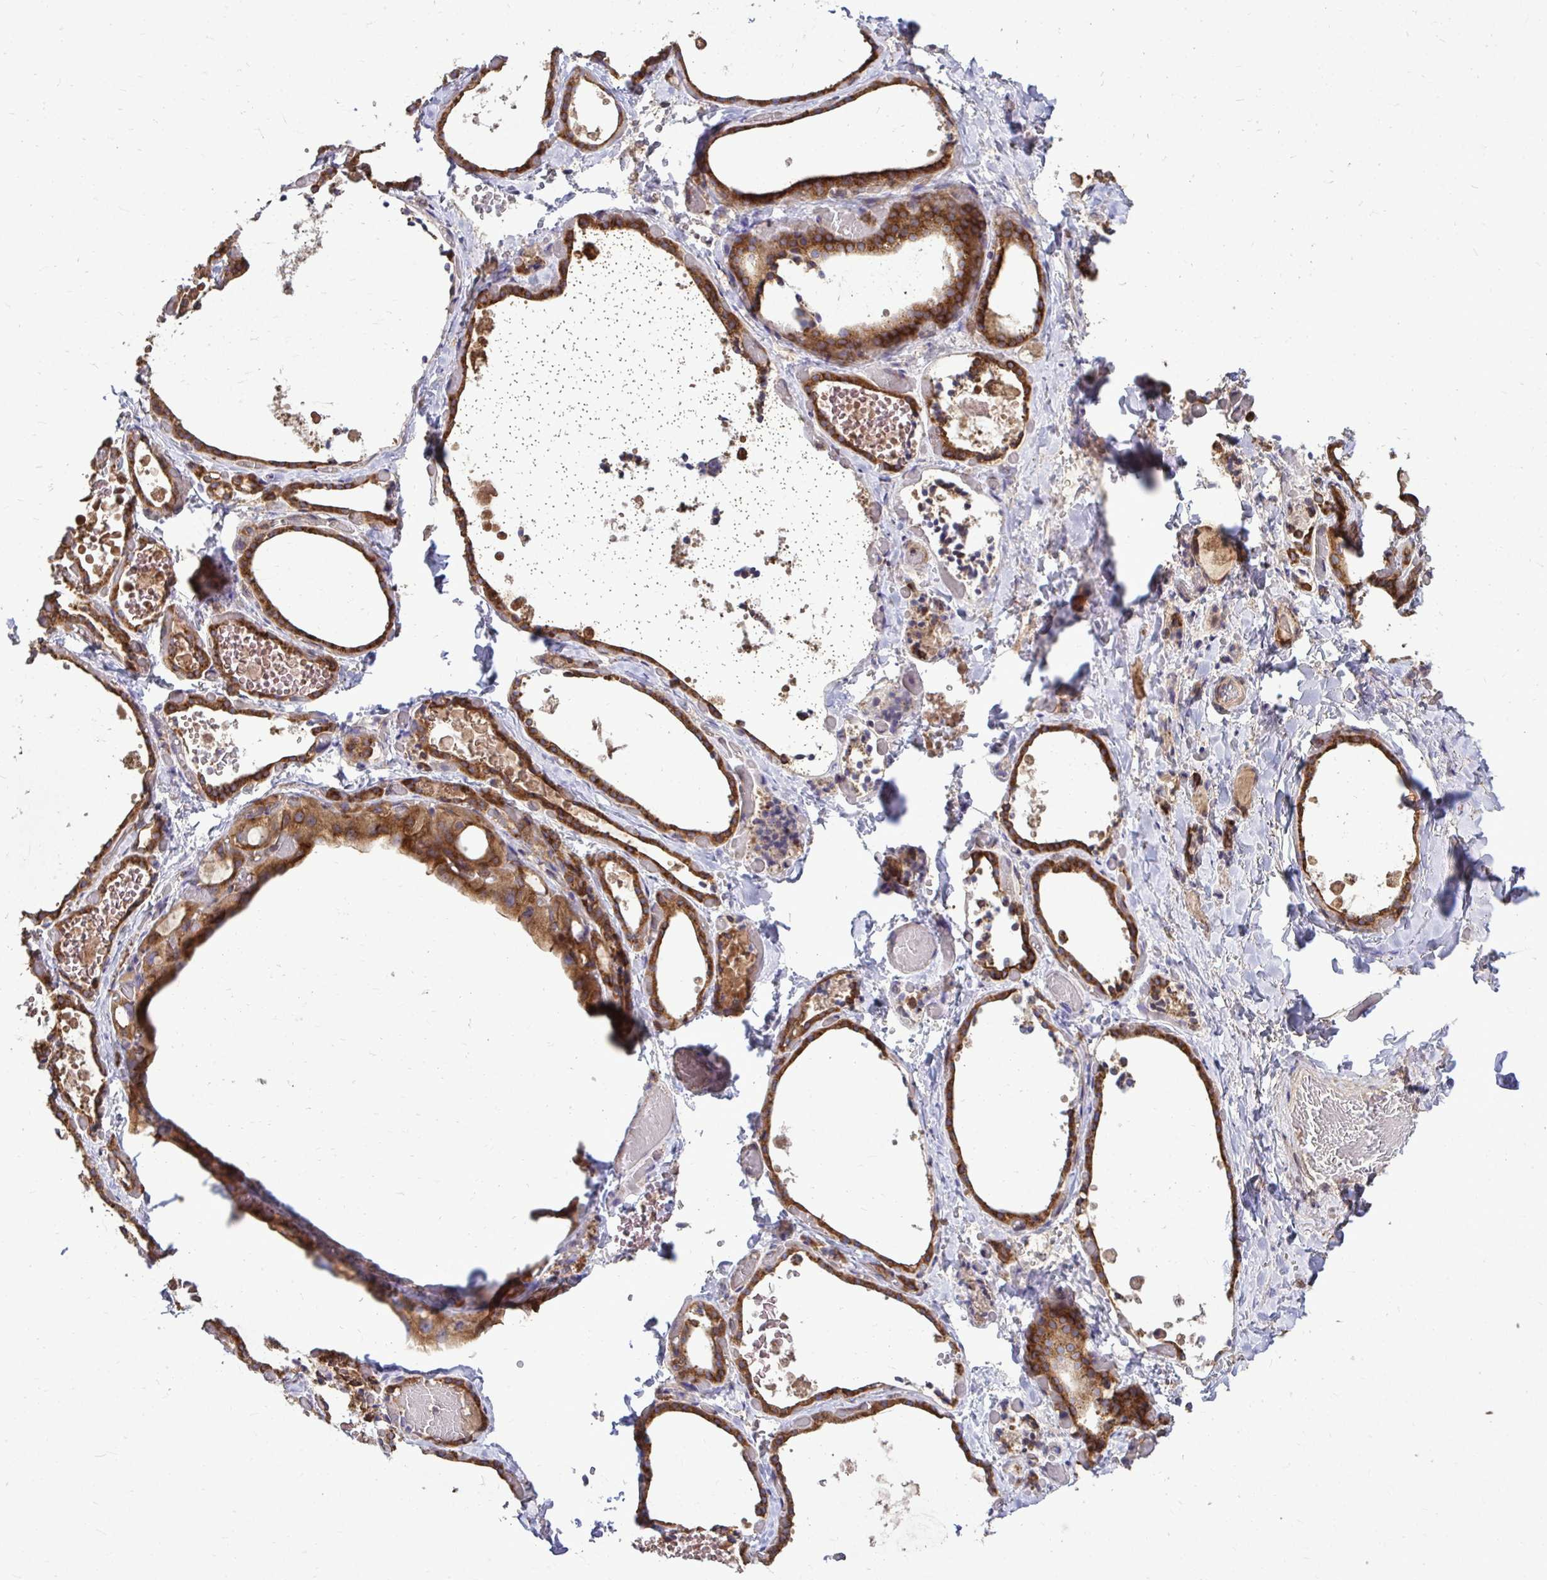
{"staining": {"intensity": "strong", "quantity": ">75%", "location": "cytoplasmic/membranous"}, "tissue": "thyroid gland", "cell_type": "Glandular cells", "image_type": "normal", "snomed": [{"axis": "morphology", "description": "Normal tissue, NOS"}, {"axis": "topography", "description": "Thyroid gland"}], "caption": "Protein expression by IHC demonstrates strong cytoplasmic/membranous staining in approximately >75% of glandular cells in normal thyroid gland. The staining was performed using DAB to visualize the protein expression in brown, while the nuclei were stained in blue with hematoxylin (Magnification: 20x).", "gene": "FMR1", "patient": {"sex": "female", "age": 56}}